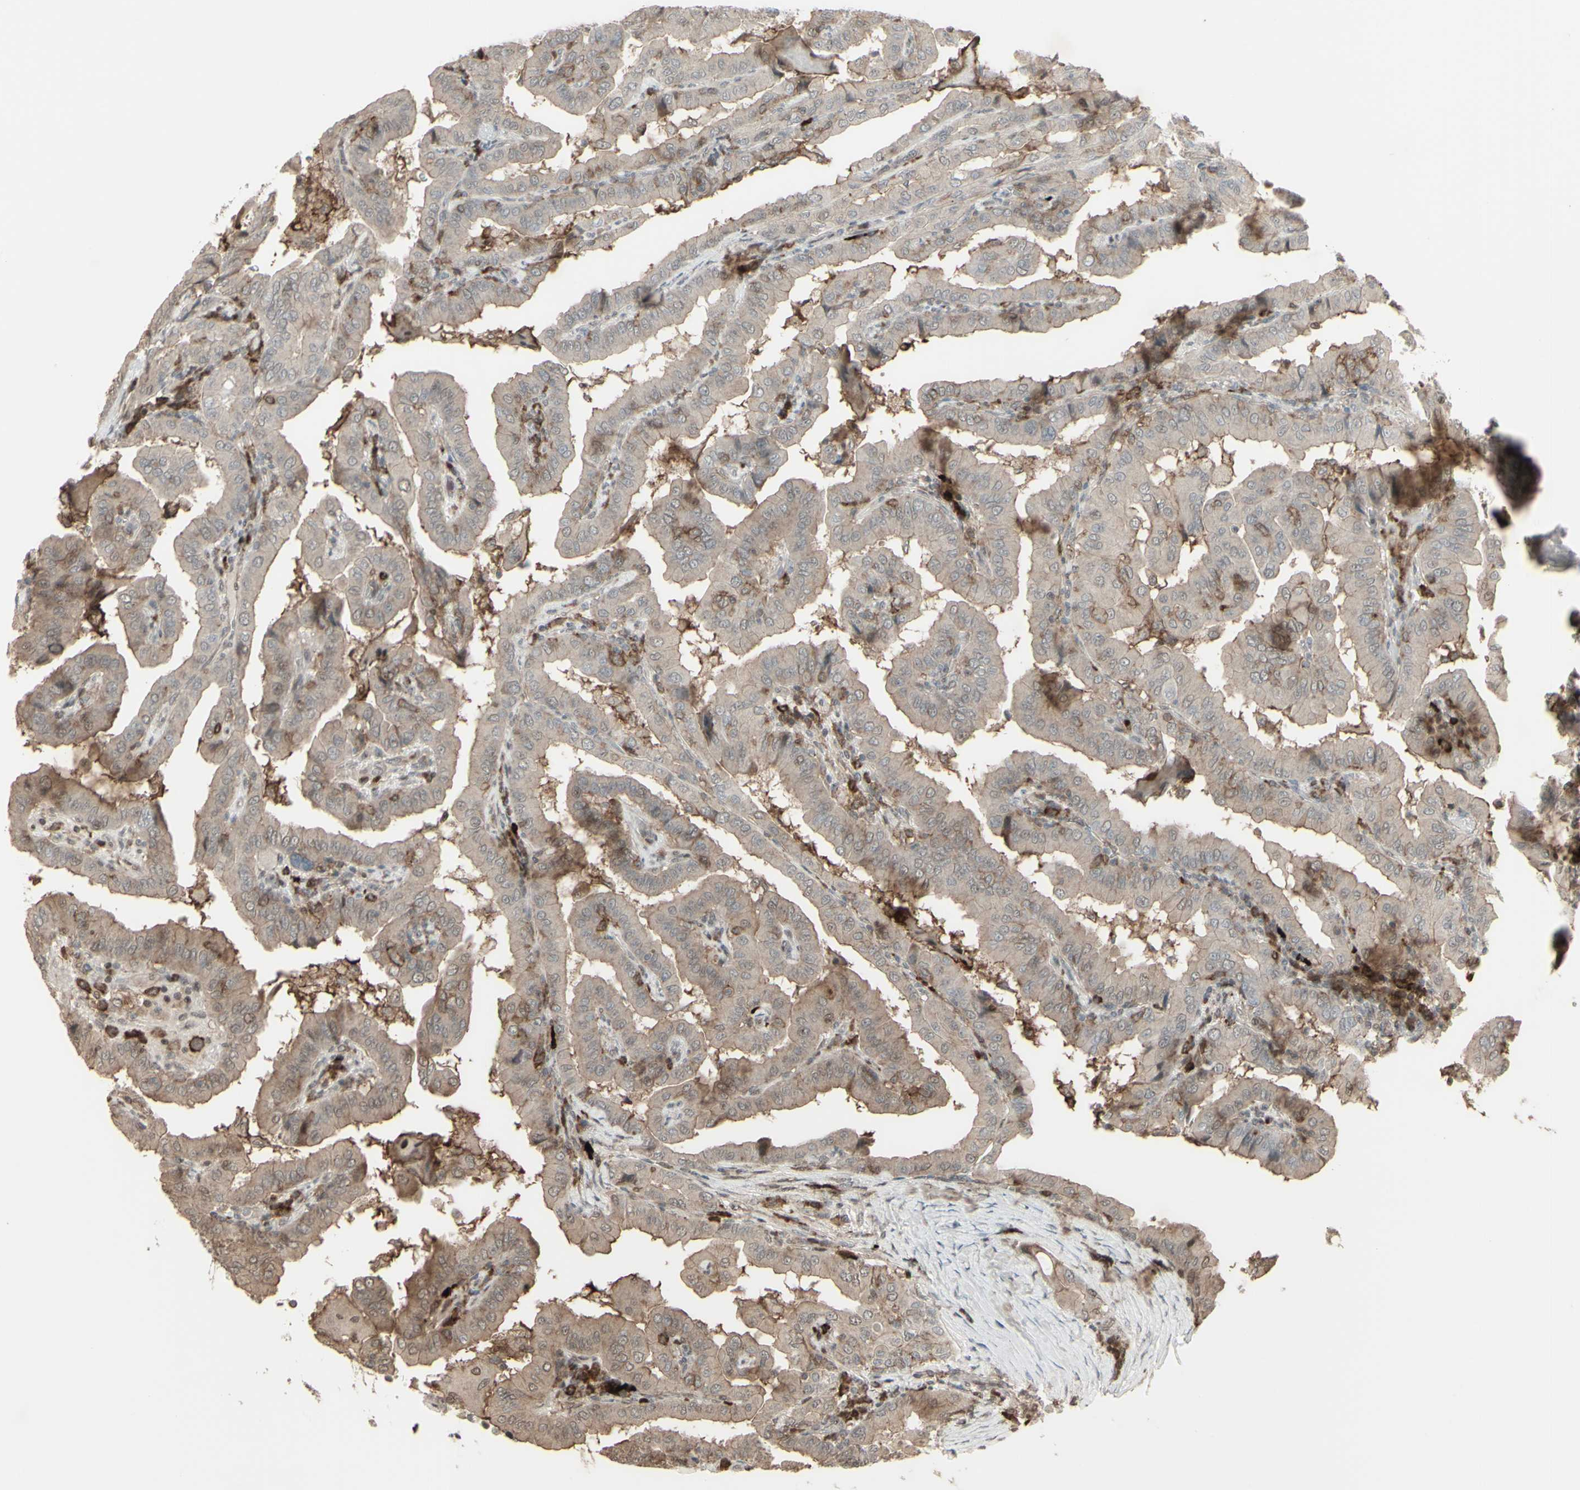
{"staining": {"intensity": "weak", "quantity": ">75%", "location": "cytoplasmic/membranous"}, "tissue": "thyroid cancer", "cell_type": "Tumor cells", "image_type": "cancer", "snomed": [{"axis": "morphology", "description": "Papillary adenocarcinoma, NOS"}, {"axis": "topography", "description": "Thyroid gland"}], "caption": "Protein analysis of thyroid cancer tissue exhibits weak cytoplasmic/membranous expression in approximately >75% of tumor cells.", "gene": "CD33", "patient": {"sex": "male", "age": 33}}